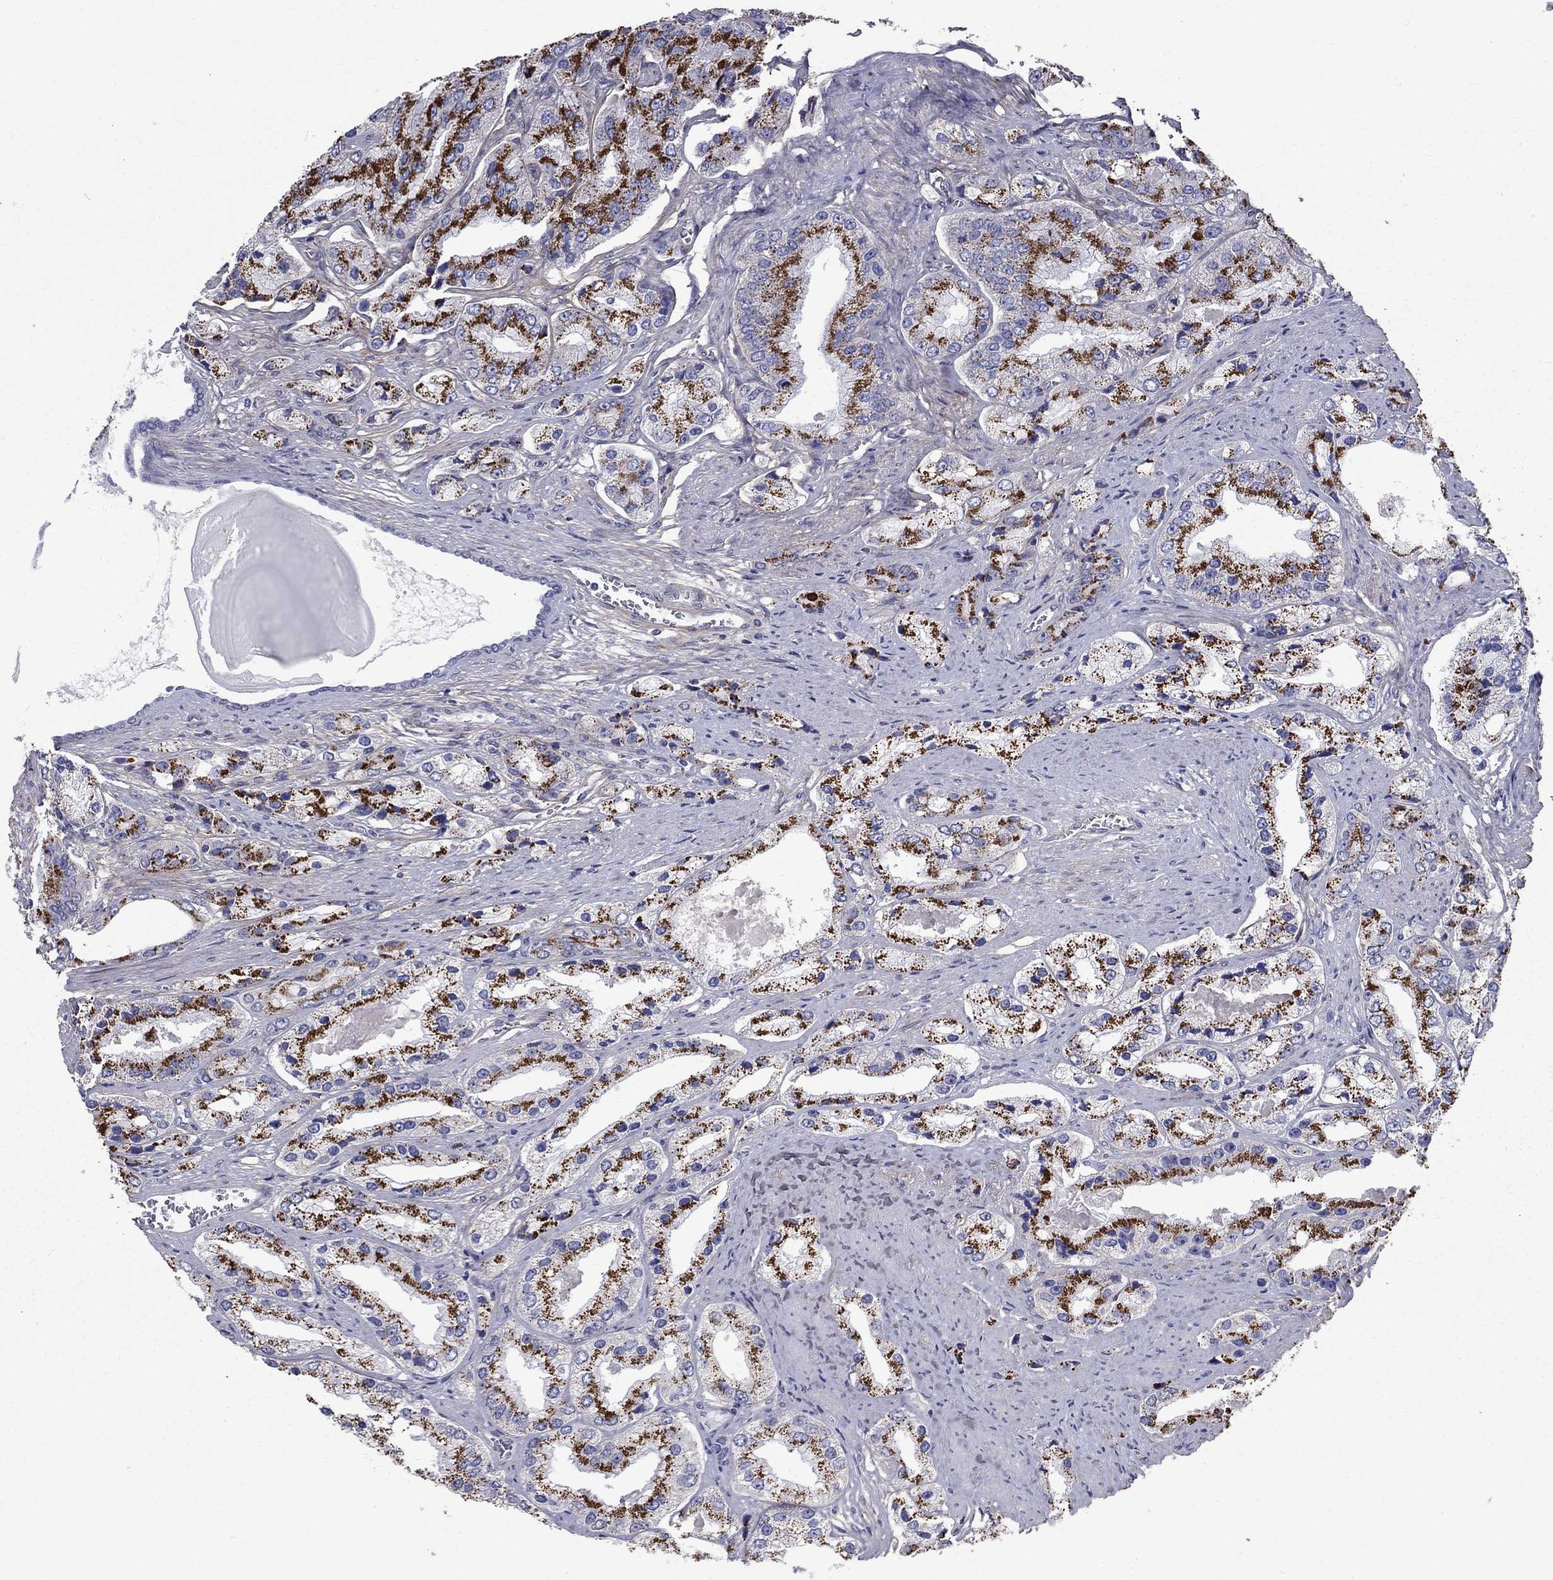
{"staining": {"intensity": "strong", "quantity": ">75%", "location": "cytoplasmic/membranous"}, "tissue": "prostate cancer", "cell_type": "Tumor cells", "image_type": "cancer", "snomed": [{"axis": "morphology", "description": "Adenocarcinoma, Low grade"}, {"axis": "topography", "description": "Prostate"}], "caption": "Strong cytoplasmic/membranous expression is appreciated in about >75% of tumor cells in prostate low-grade adenocarcinoma.", "gene": "ANXA10", "patient": {"sex": "male", "age": 69}}